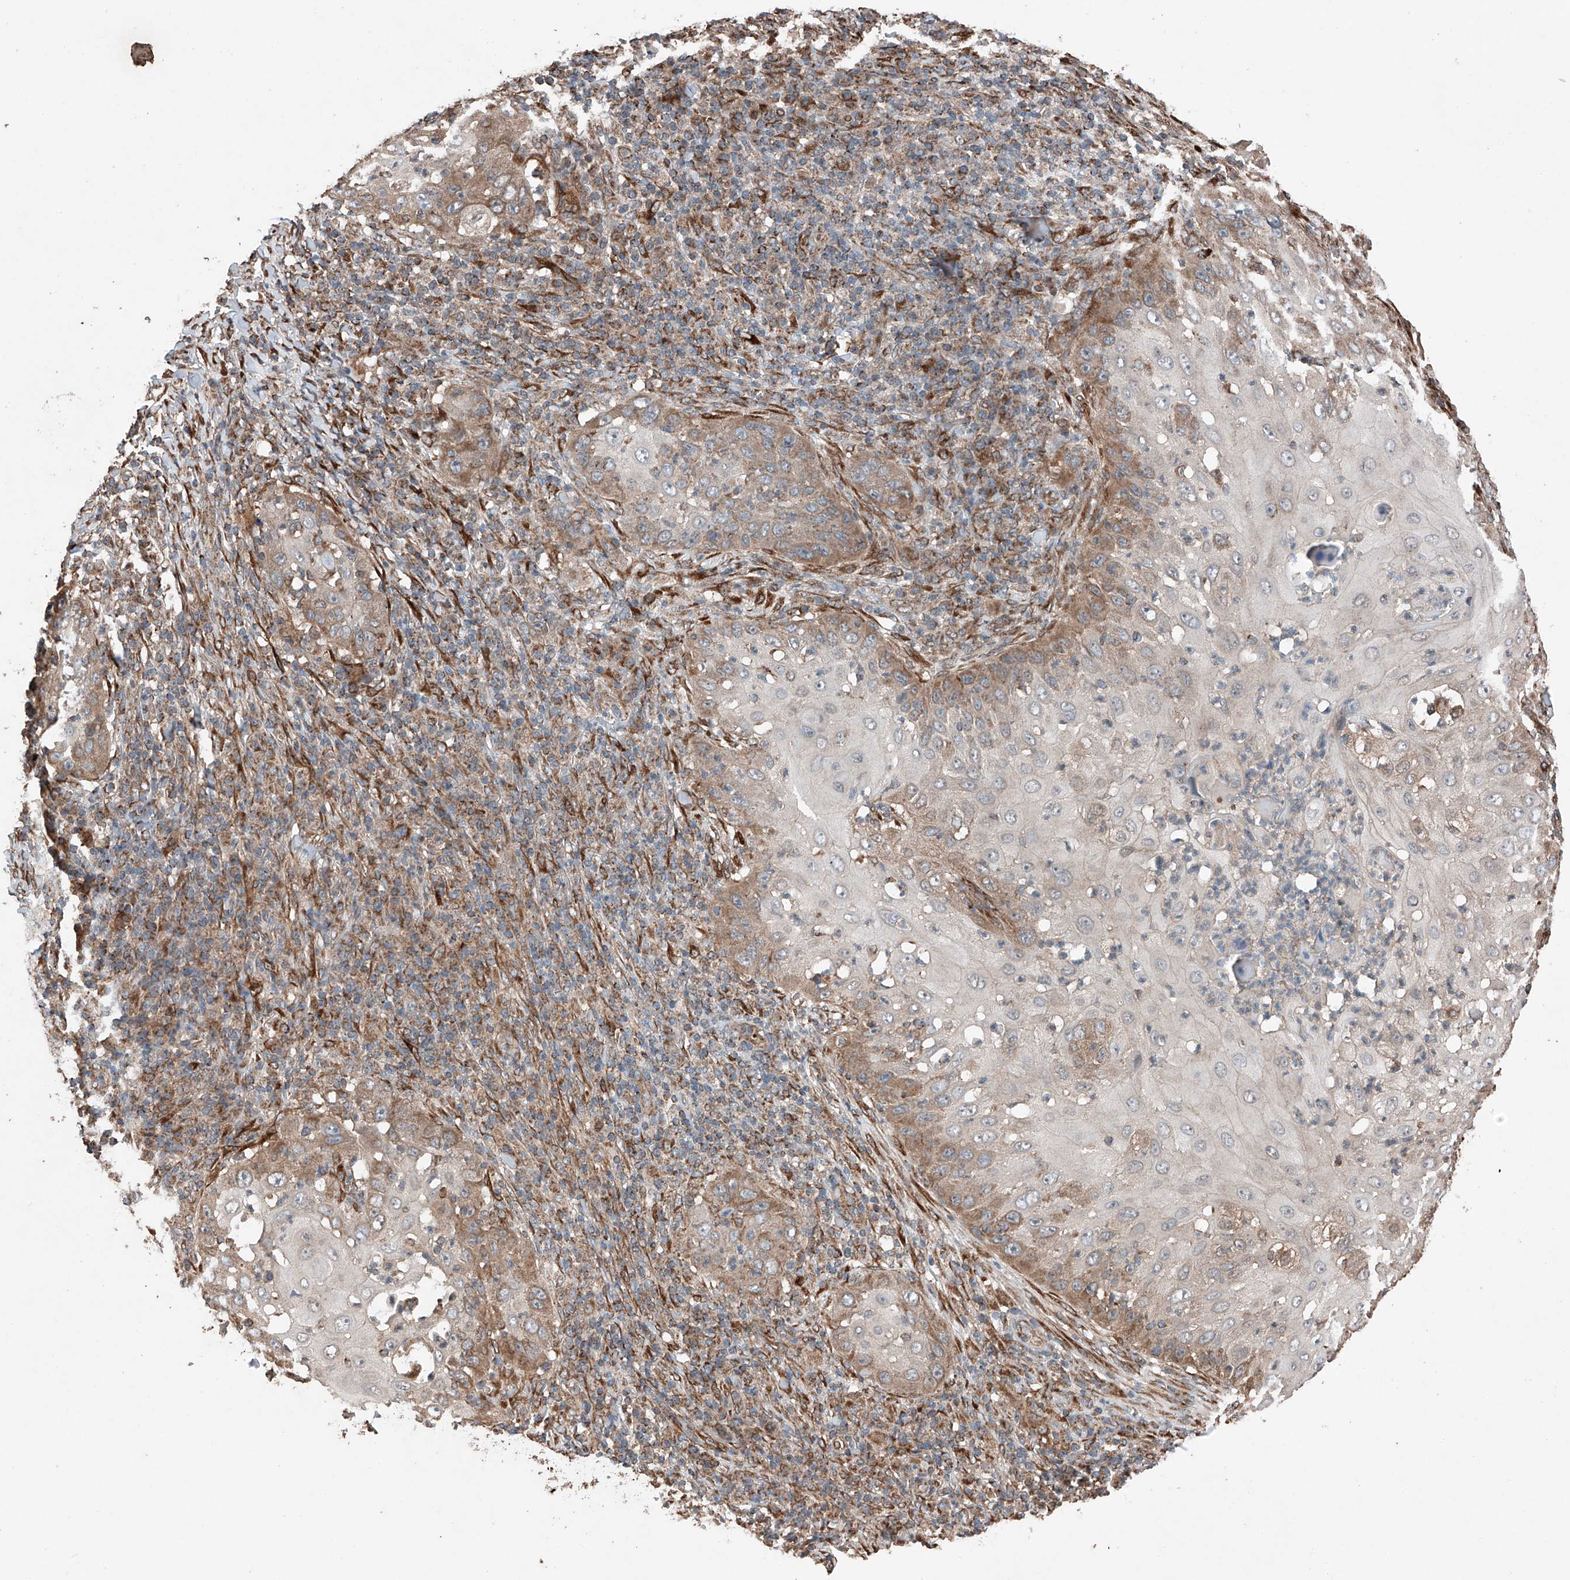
{"staining": {"intensity": "moderate", "quantity": "25%-75%", "location": "cytoplasmic/membranous"}, "tissue": "skin cancer", "cell_type": "Tumor cells", "image_type": "cancer", "snomed": [{"axis": "morphology", "description": "Squamous cell carcinoma, NOS"}, {"axis": "topography", "description": "Skin"}], "caption": "Immunohistochemistry photomicrograph of neoplastic tissue: skin cancer (squamous cell carcinoma) stained using IHC exhibits medium levels of moderate protein expression localized specifically in the cytoplasmic/membranous of tumor cells, appearing as a cytoplasmic/membranous brown color.", "gene": "AP4B1", "patient": {"sex": "female", "age": 44}}